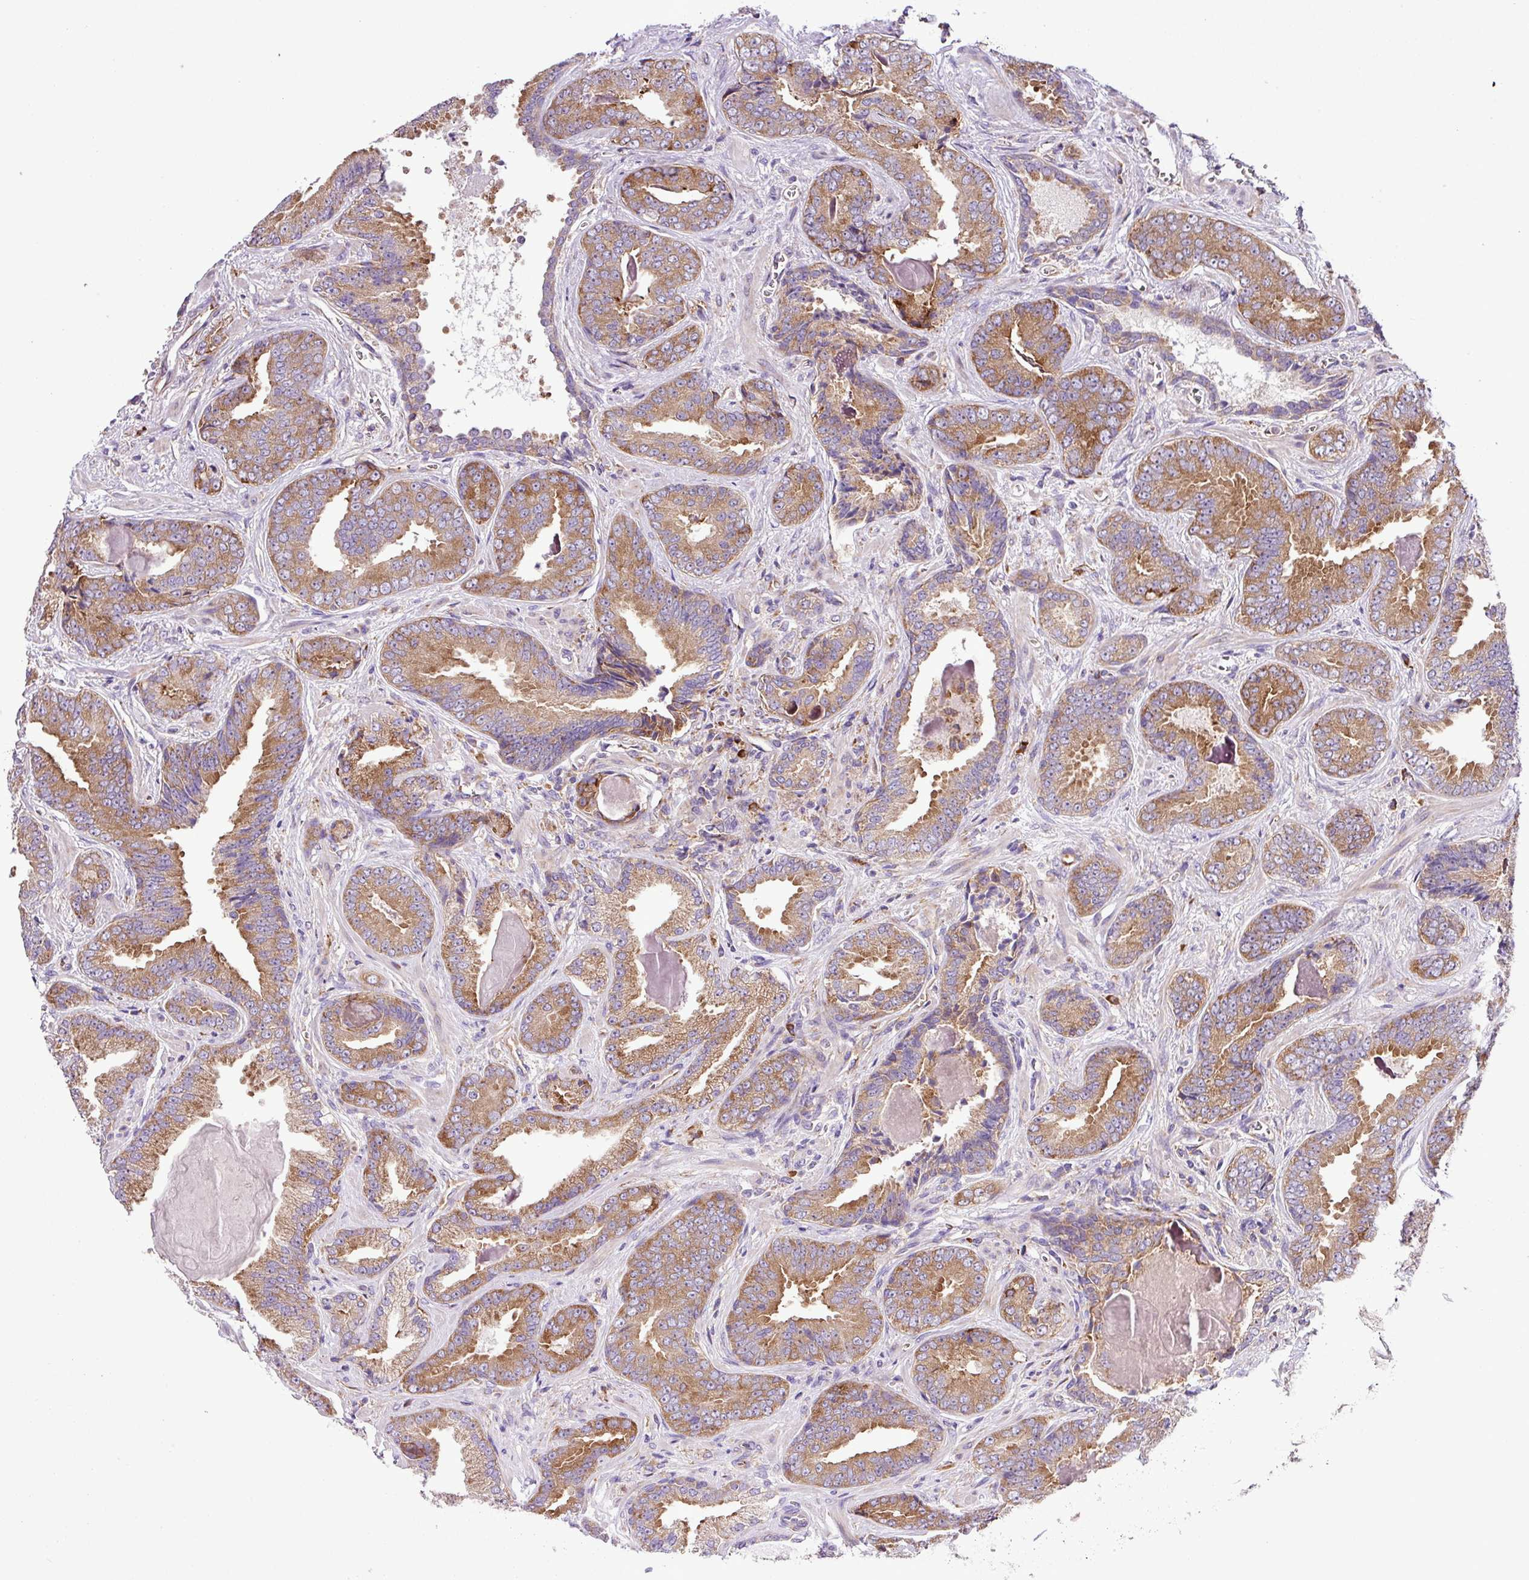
{"staining": {"intensity": "moderate", "quantity": ">75%", "location": "cytoplasmic/membranous"}, "tissue": "prostate cancer", "cell_type": "Tumor cells", "image_type": "cancer", "snomed": [{"axis": "morphology", "description": "Adenocarcinoma, Low grade"}, {"axis": "topography", "description": "Prostate"}], "caption": "Immunohistochemical staining of human prostate cancer (low-grade adenocarcinoma) exhibits moderate cytoplasmic/membranous protein positivity in approximately >75% of tumor cells.", "gene": "RPL13", "patient": {"sex": "male", "age": 62}}